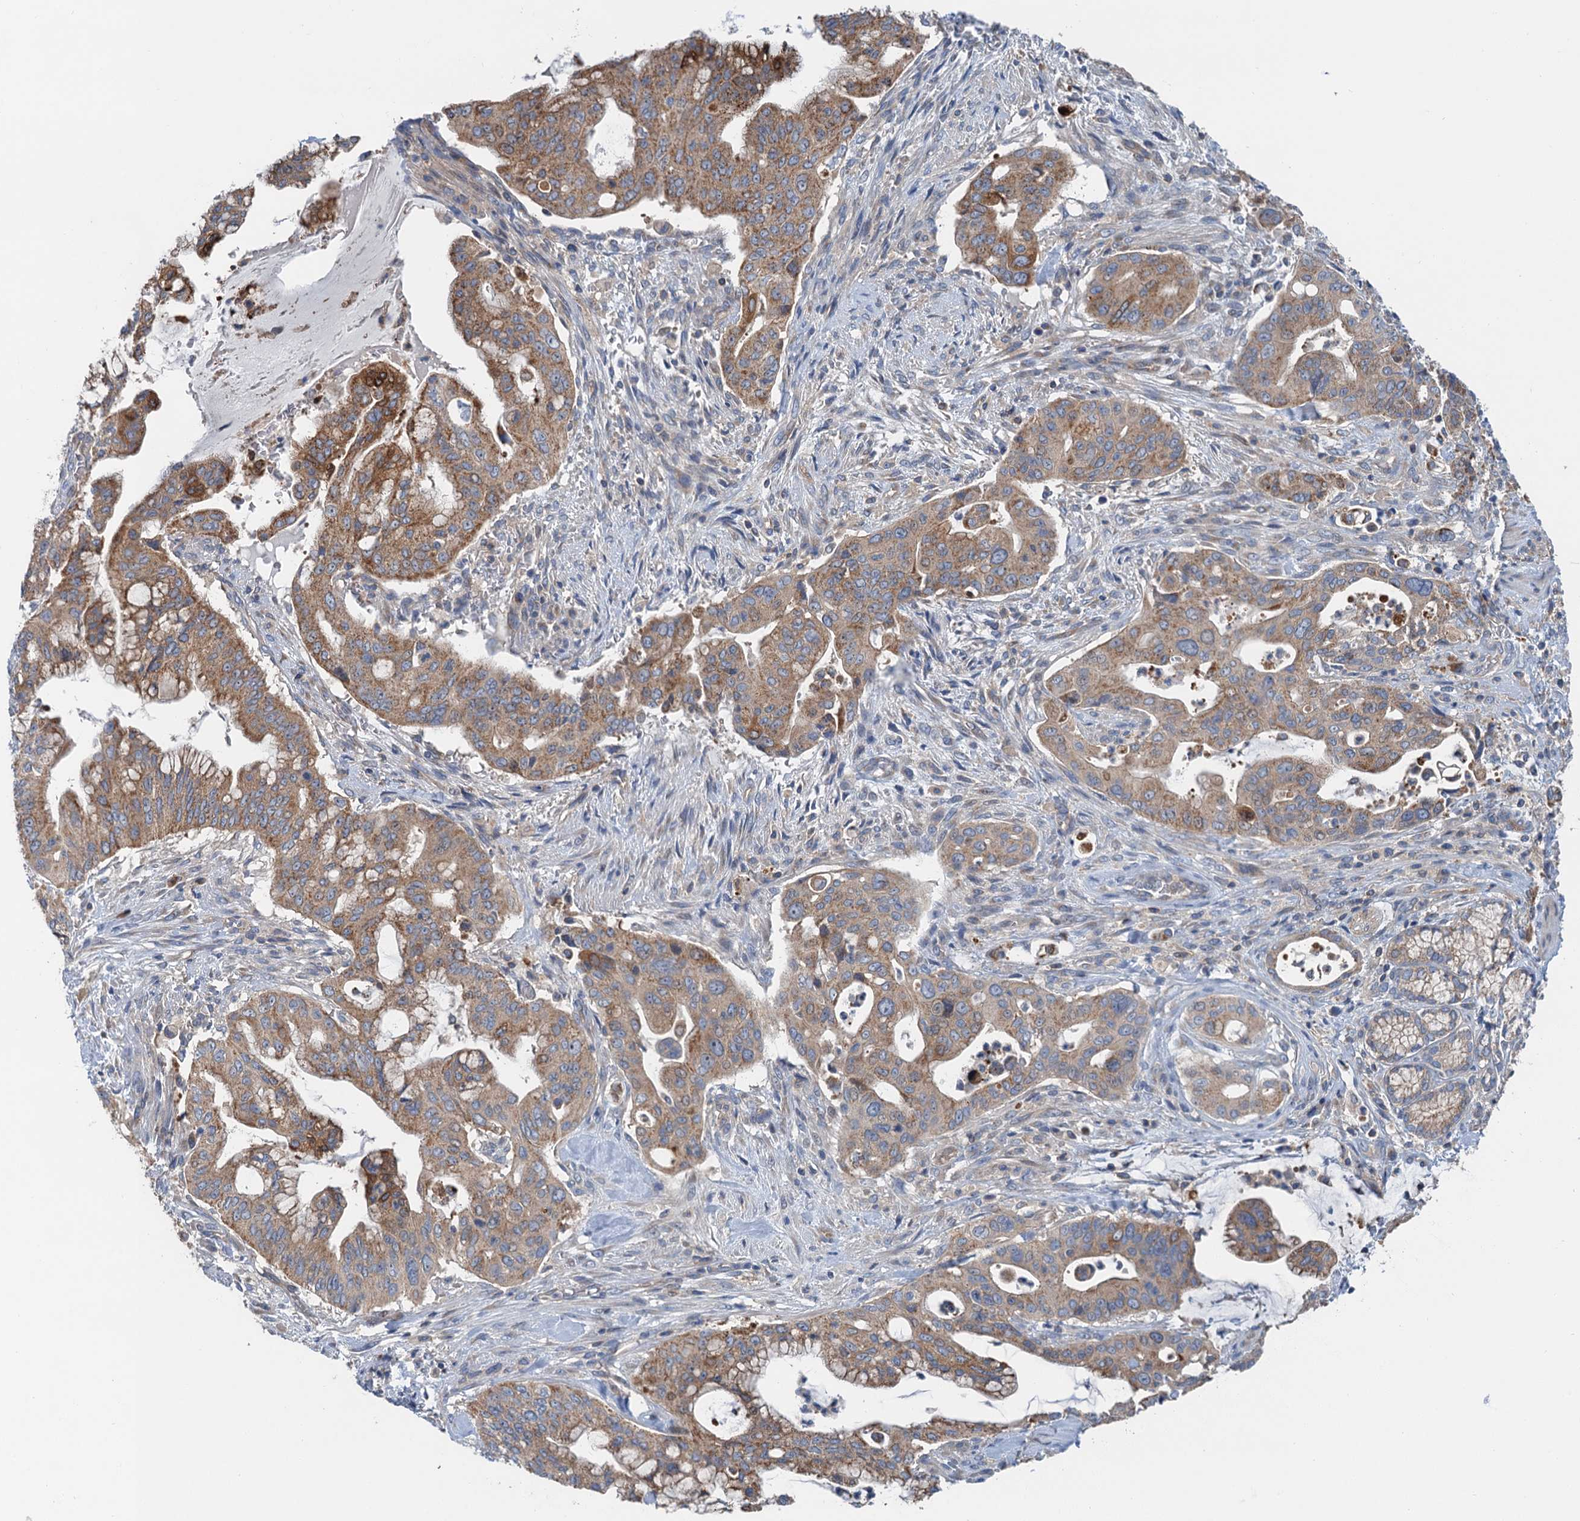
{"staining": {"intensity": "moderate", "quantity": ">75%", "location": "cytoplasmic/membranous"}, "tissue": "pancreatic cancer", "cell_type": "Tumor cells", "image_type": "cancer", "snomed": [{"axis": "morphology", "description": "Adenocarcinoma, NOS"}, {"axis": "topography", "description": "Pancreas"}], "caption": "Protein analysis of pancreatic adenocarcinoma tissue shows moderate cytoplasmic/membranous expression in approximately >75% of tumor cells.", "gene": "ANKRD26", "patient": {"sex": "male", "age": 46}}